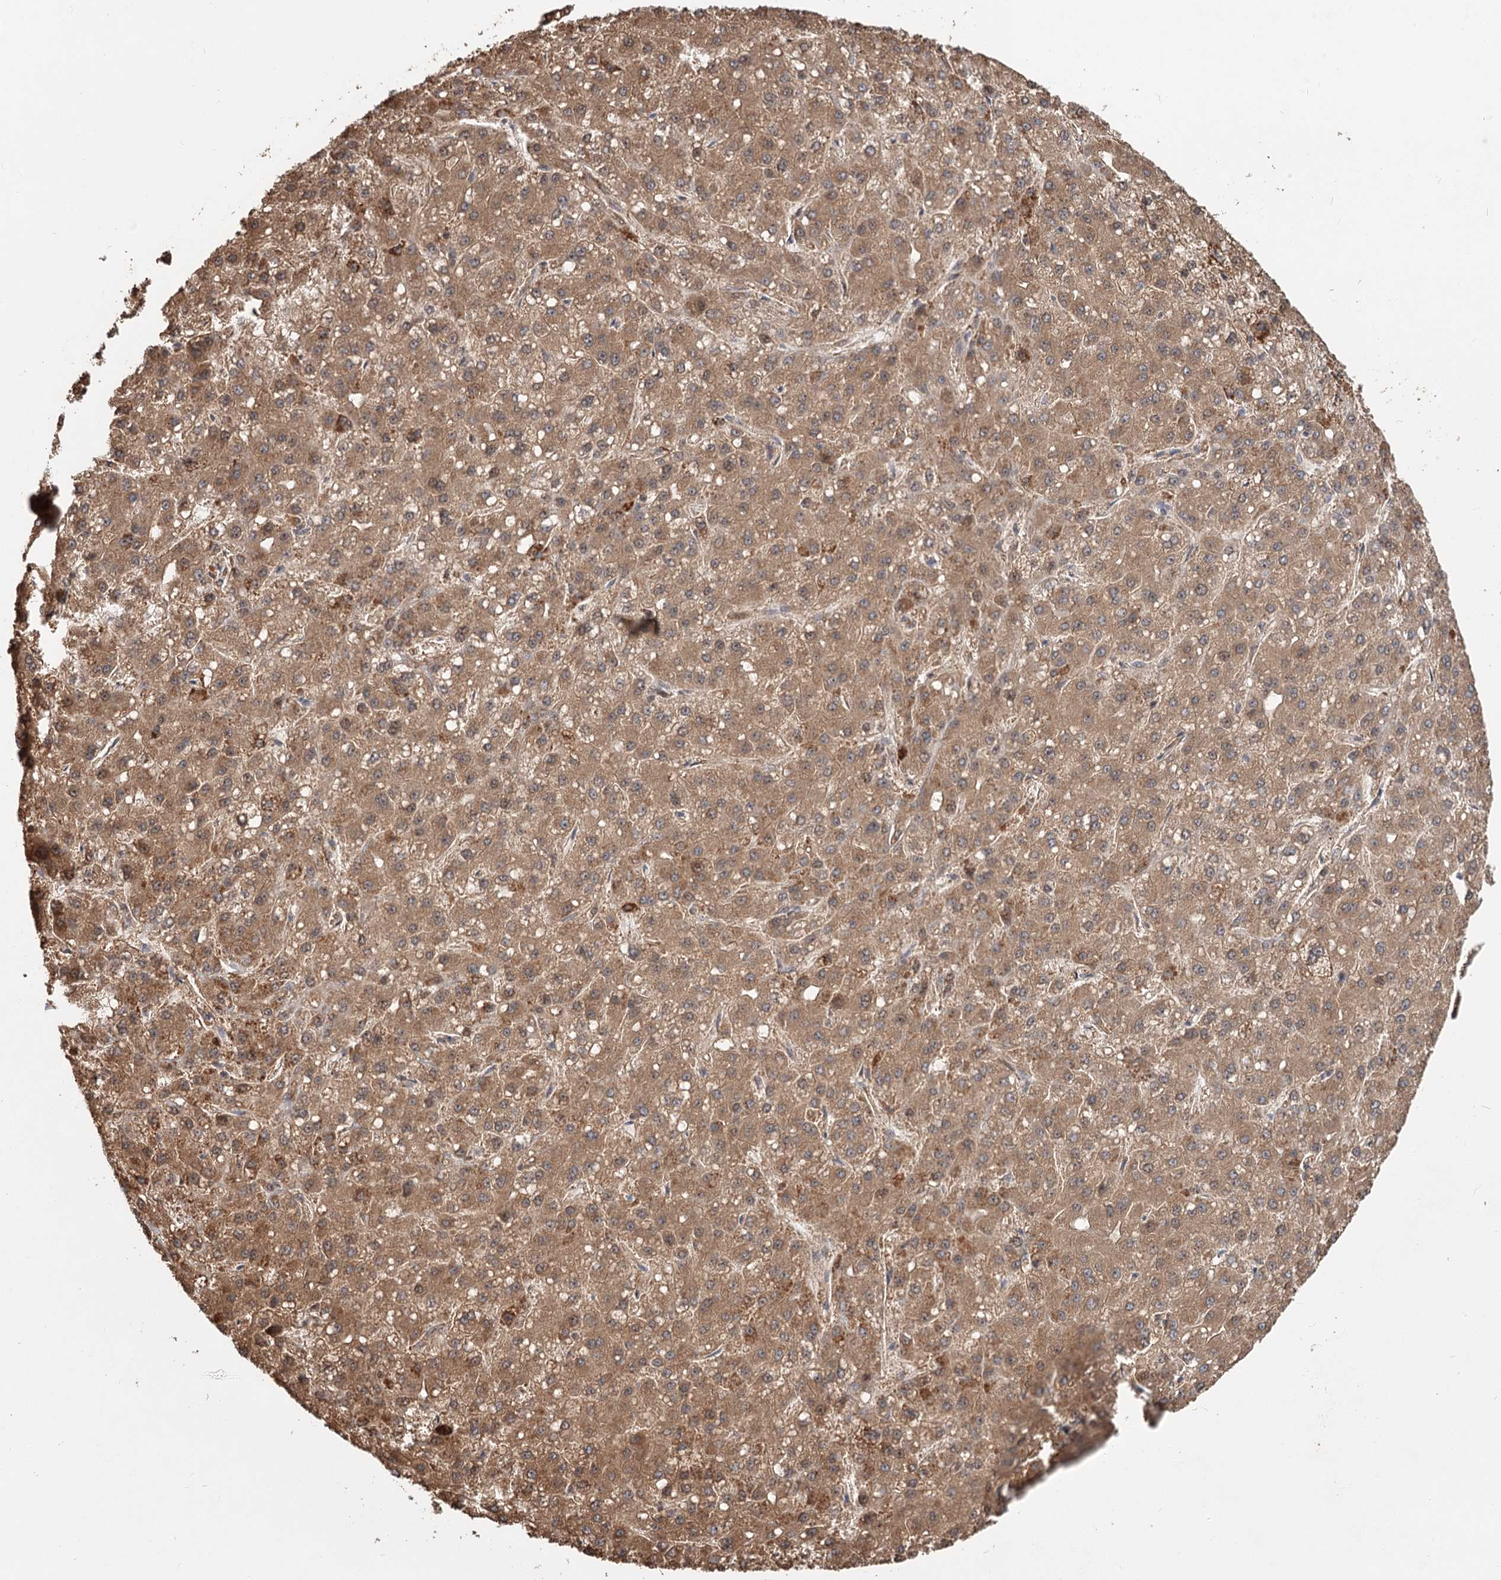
{"staining": {"intensity": "moderate", "quantity": ">75%", "location": "cytoplasmic/membranous"}, "tissue": "liver cancer", "cell_type": "Tumor cells", "image_type": "cancer", "snomed": [{"axis": "morphology", "description": "Carcinoma, Hepatocellular, NOS"}, {"axis": "topography", "description": "Liver"}], "caption": "Tumor cells display medium levels of moderate cytoplasmic/membranous expression in approximately >75% of cells in human hepatocellular carcinoma (liver).", "gene": "CDC123", "patient": {"sex": "male", "age": 67}}